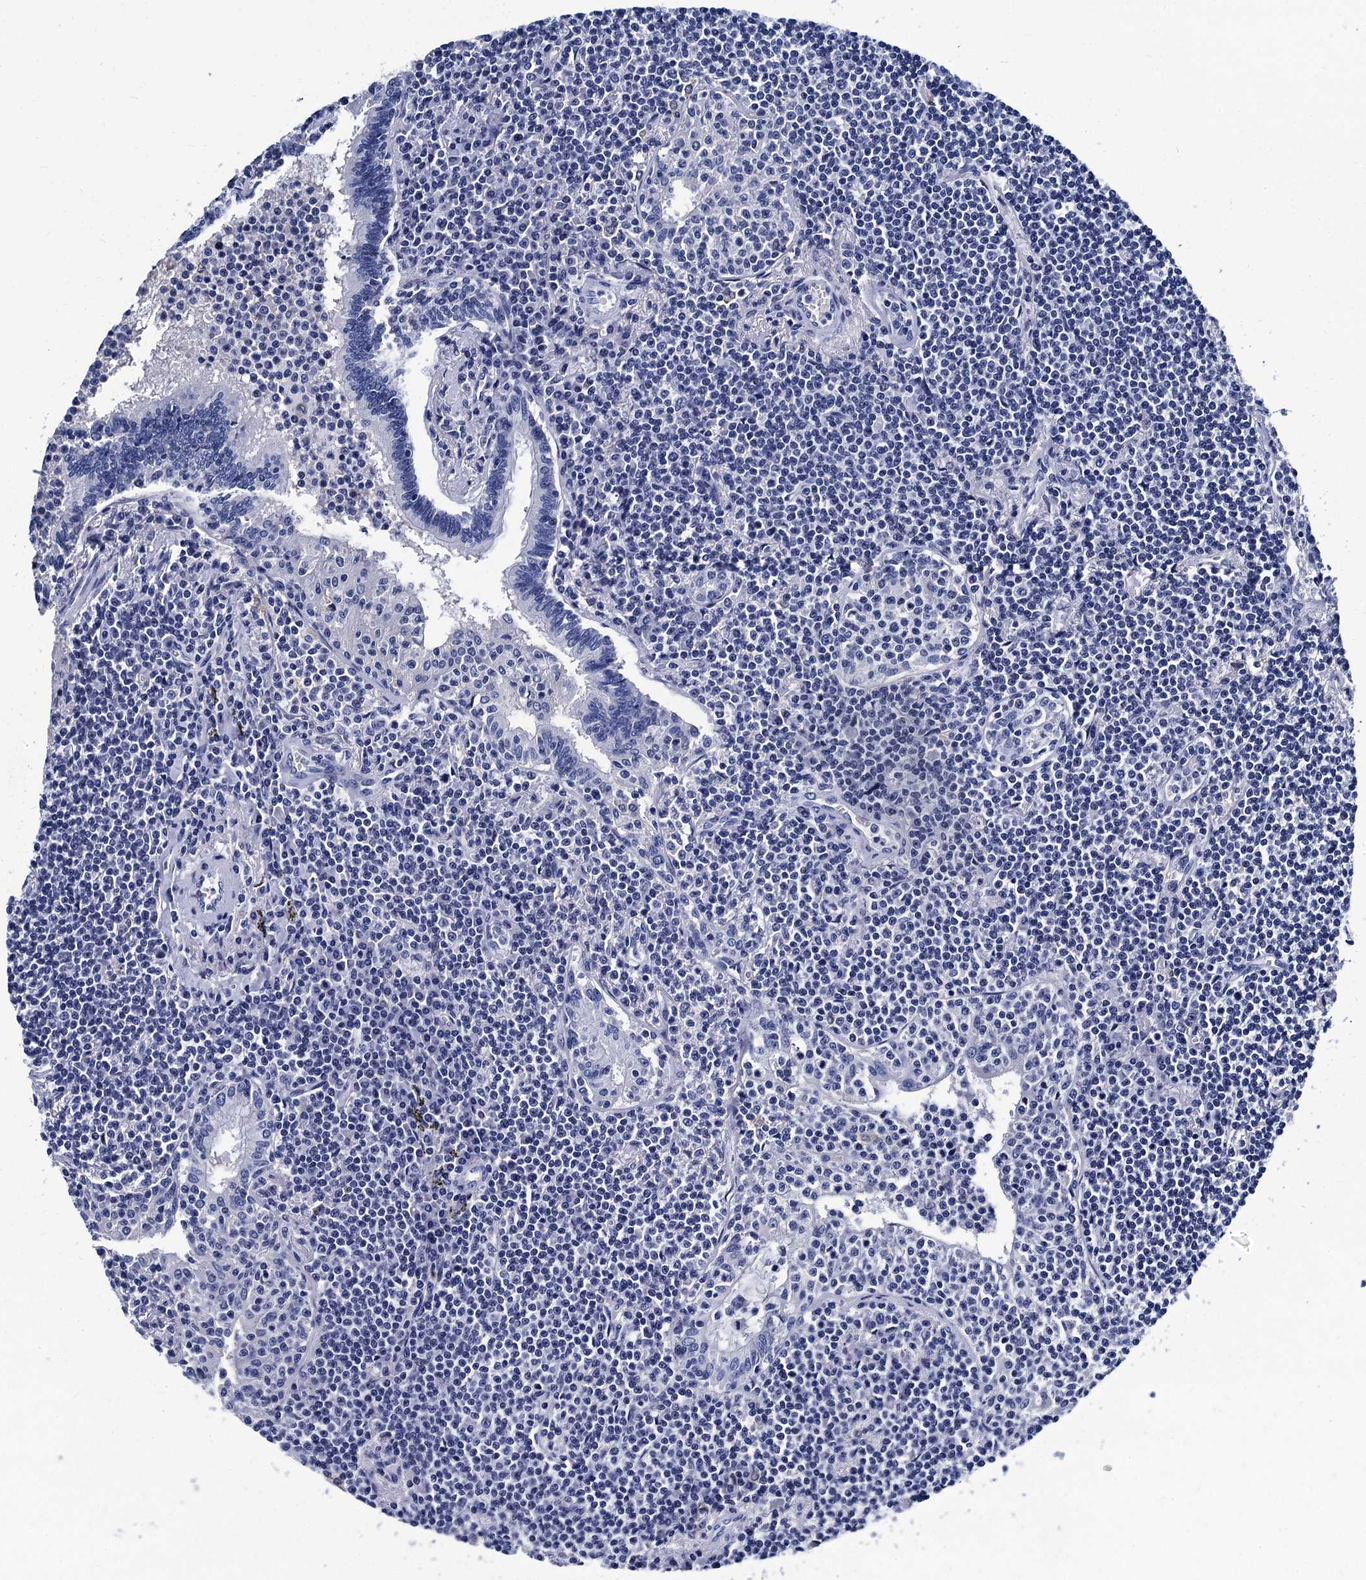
{"staining": {"intensity": "negative", "quantity": "none", "location": "none"}, "tissue": "lymphoma", "cell_type": "Tumor cells", "image_type": "cancer", "snomed": [{"axis": "morphology", "description": "Malignant lymphoma, non-Hodgkin's type, Low grade"}, {"axis": "topography", "description": "Lung"}], "caption": "A micrograph of low-grade malignant lymphoma, non-Hodgkin's type stained for a protein exhibits no brown staining in tumor cells.", "gene": "LRRC30", "patient": {"sex": "female", "age": 71}}